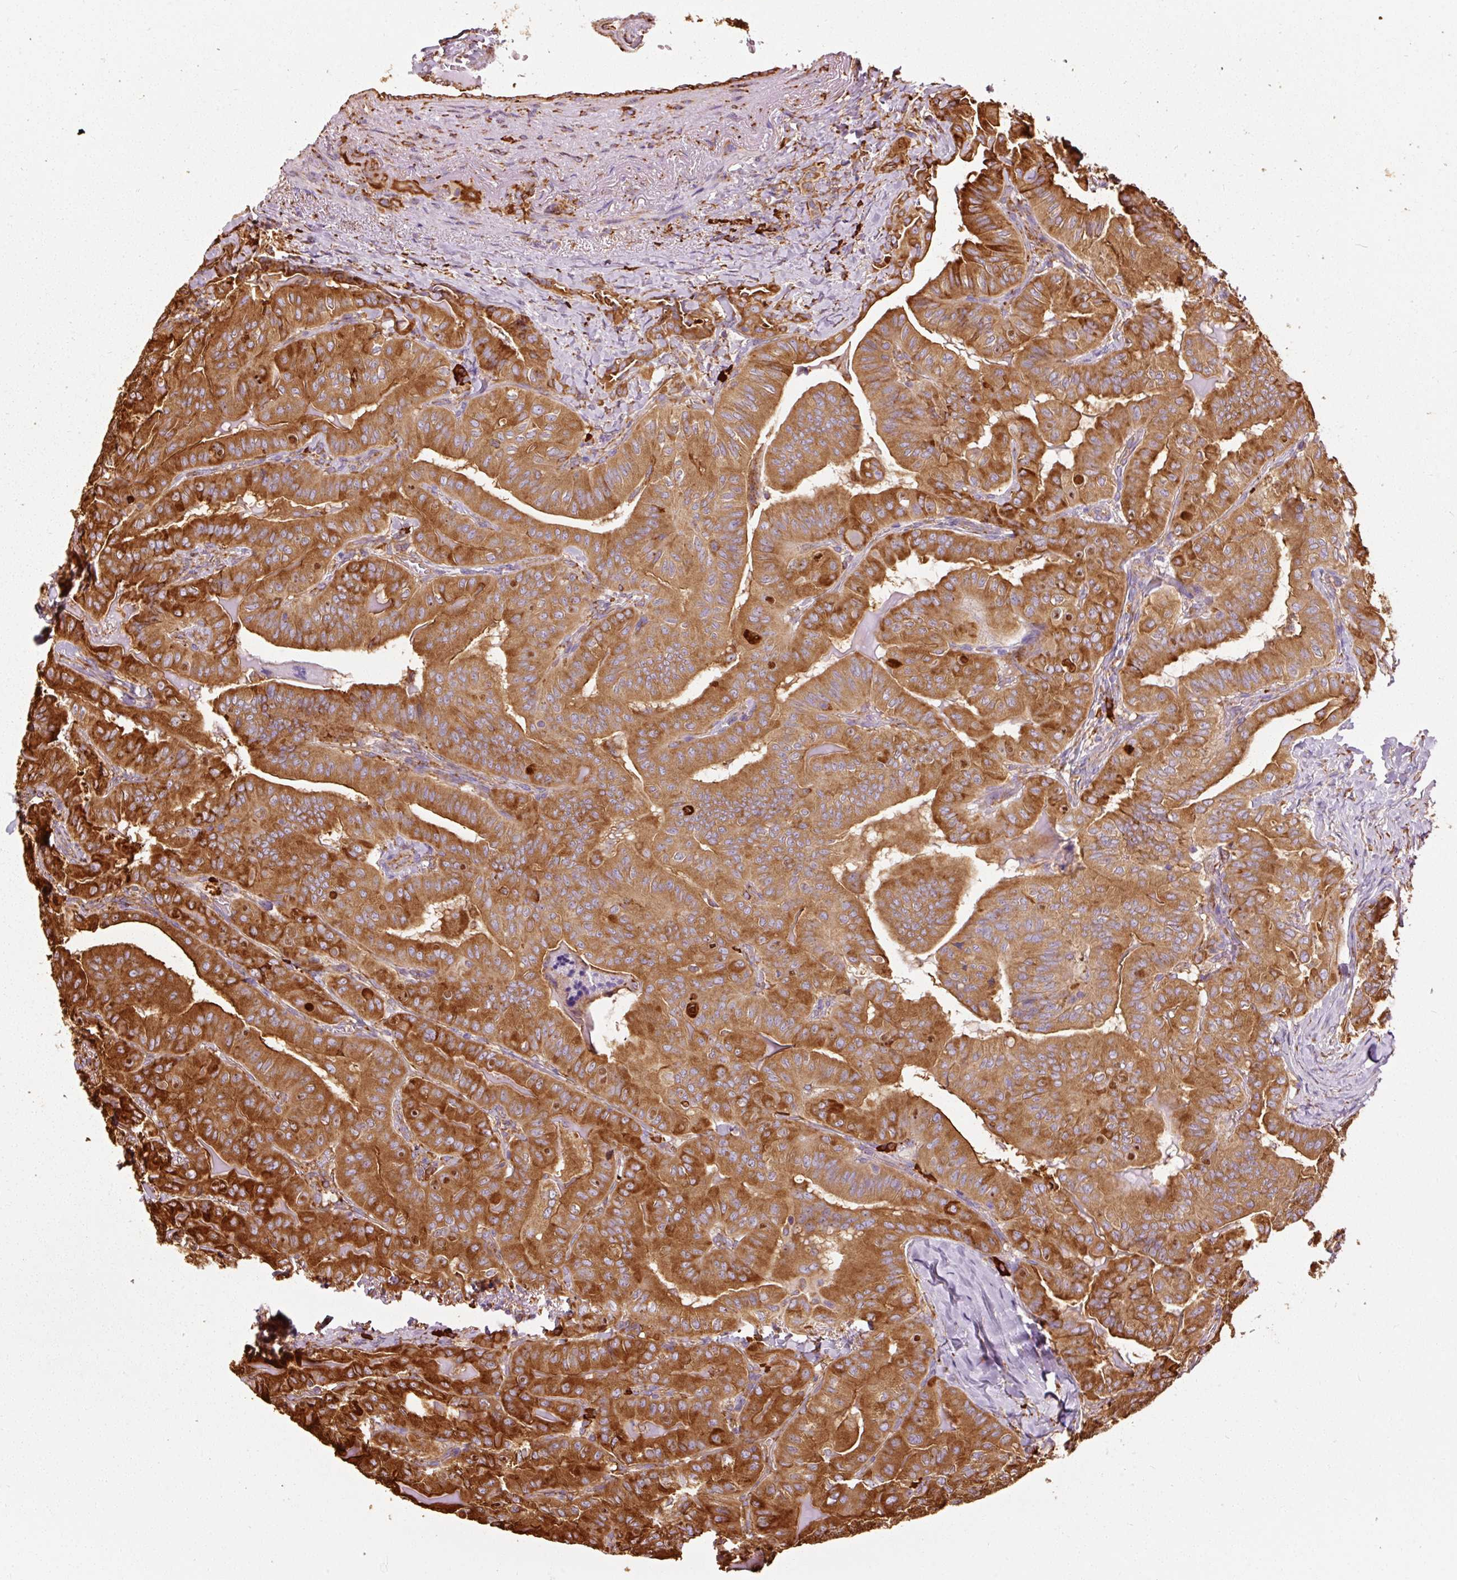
{"staining": {"intensity": "strong", "quantity": ">75%", "location": "cytoplasmic/membranous"}, "tissue": "thyroid cancer", "cell_type": "Tumor cells", "image_type": "cancer", "snomed": [{"axis": "morphology", "description": "Papillary adenocarcinoma, NOS"}, {"axis": "topography", "description": "Thyroid gland"}], "caption": "A brown stain highlights strong cytoplasmic/membranous expression of a protein in human papillary adenocarcinoma (thyroid) tumor cells.", "gene": "KLC1", "patient": {"sex": "female", "age": 68}}